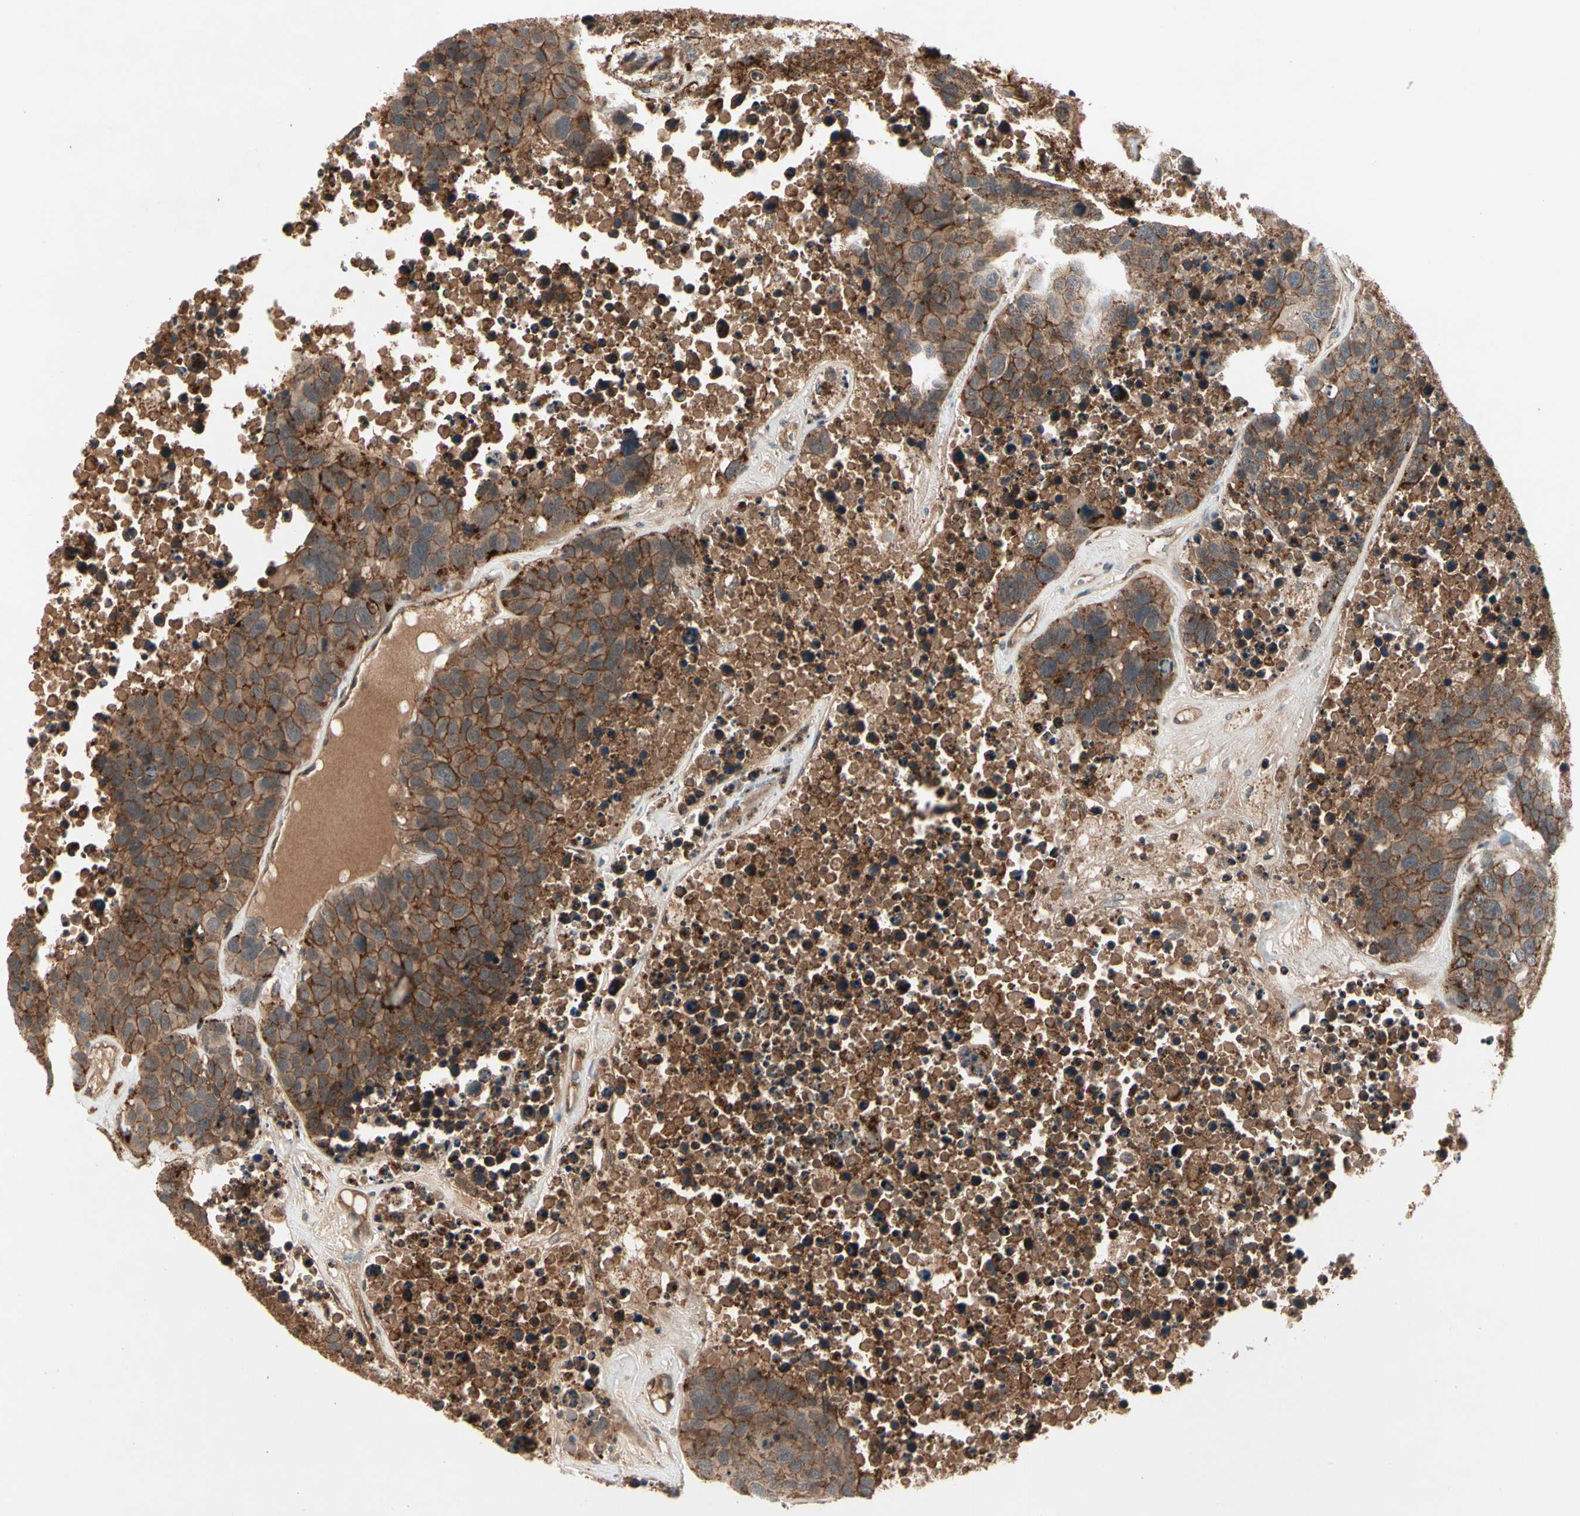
{"staining": {"intensity": "strong", "quantity": ">75%", "location": "cytoplasmic/membranous"}, "tissue": "carcinoid", "cell_type": "Tumor cells", "image_type": "cancer", "snomed": [{"axis": "morphology", "description": "Carcinoid, malignant, NOS"}, {"axis": "topography", "description": "Lung"}], "caption": "This is an image of immunohistochemistry staining of carcinoid, which shows strong staining in the cytoplasmic/membranous of tumor cells.", "gene": "FLOT1", "patient": {"sex": "male", "age": 60}}